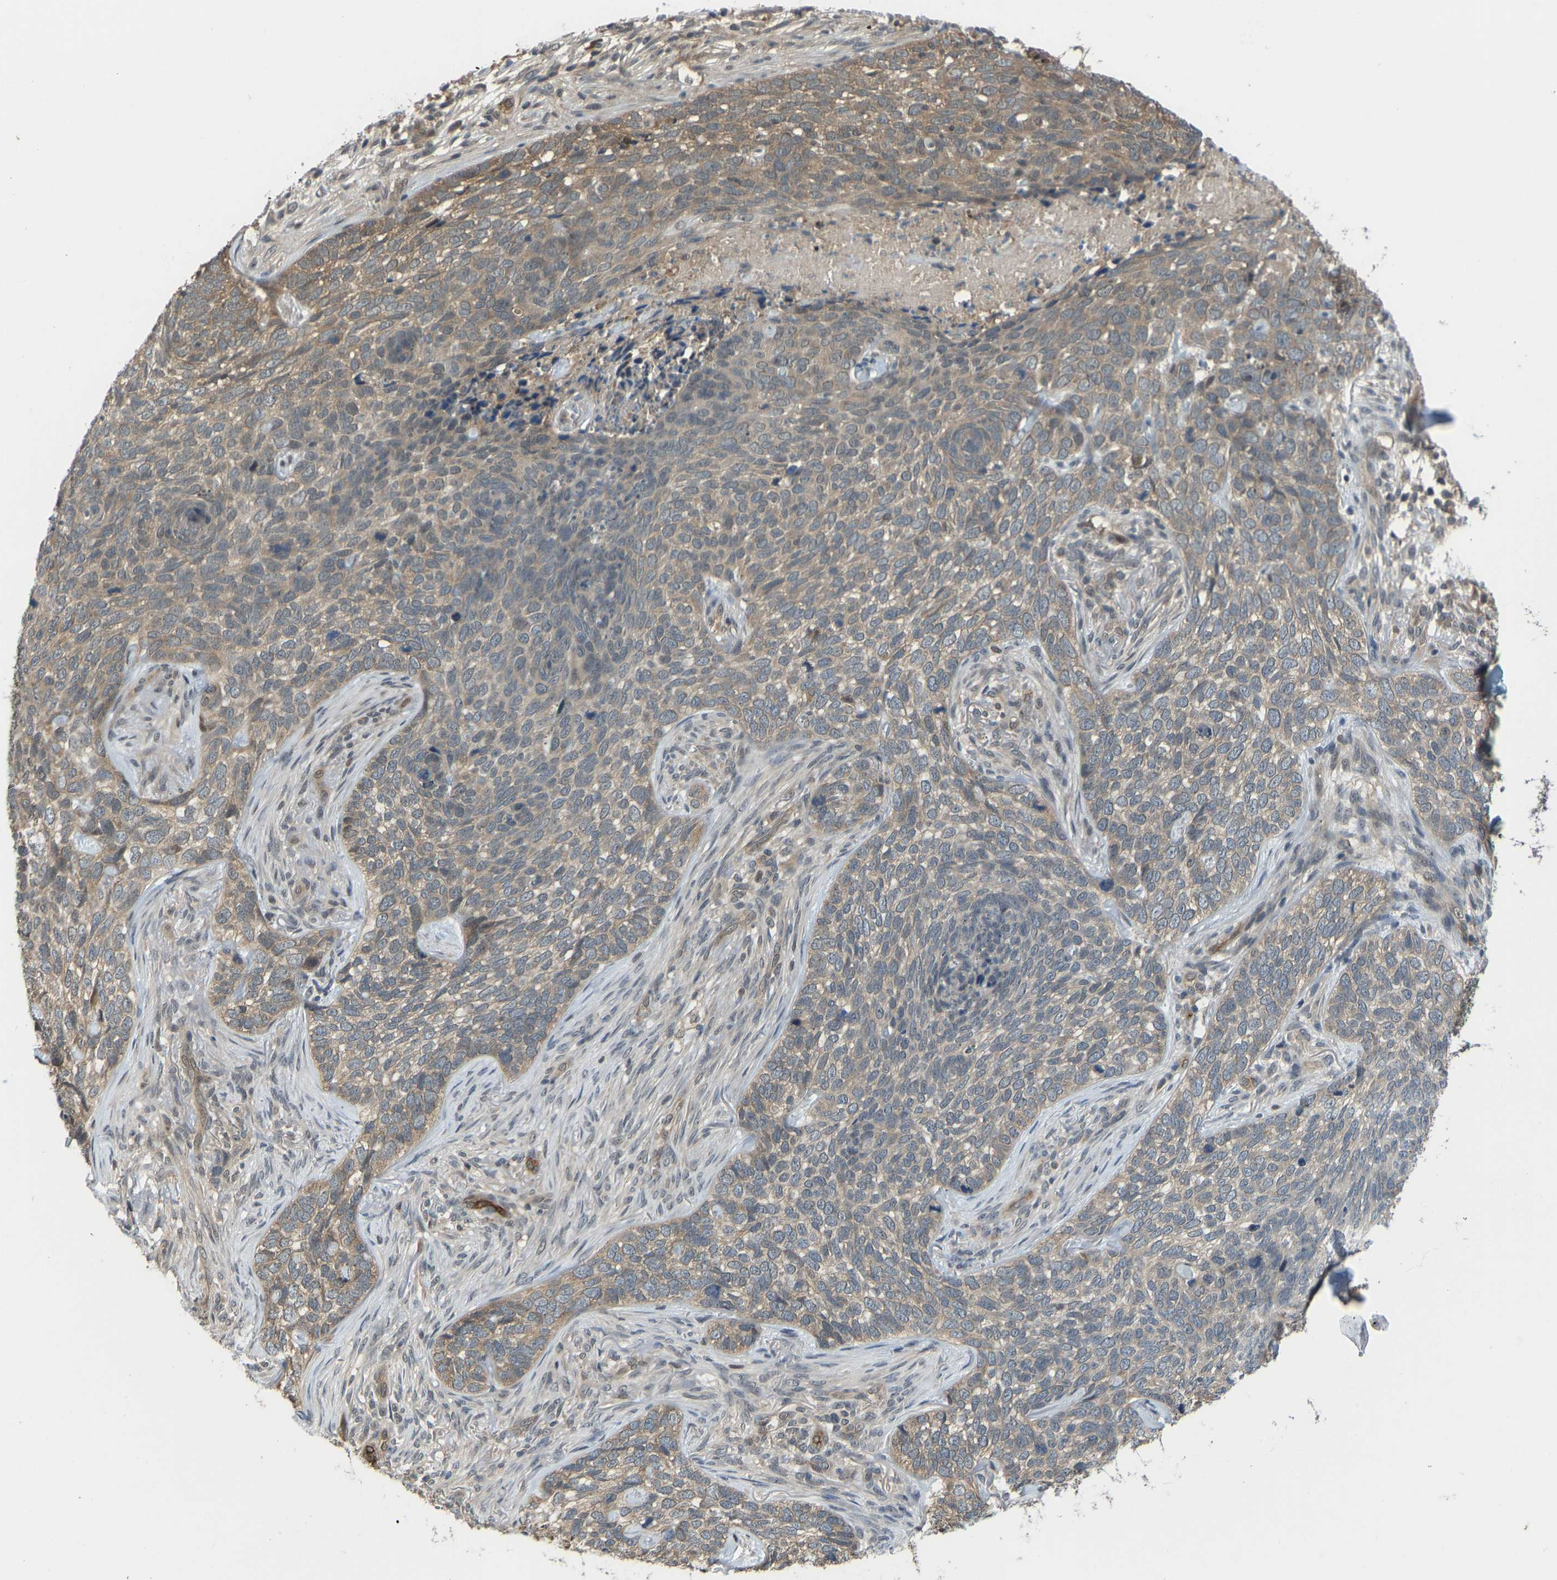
{"staining": {"intensity": "weak", "quantity": ">75%", "location": "cytoplasmic/membranous"}, "tissue": "skin cancer", "cell_type": "Tumor cells", "image_type": "cancer", "snomed": [{"axis": "morphology", "description": "Basal cell carcinoma"}, {"axis": "topography", "description": "Skin"}], "caption": "An IHC micrograph of neoplastic tissue is shown. Protein staining in brown highlights weak cytoplasmic/membranous positivity in skin cancer within tumor cells.", "gene": "CCT8", "patient": {"sex": "female", "age": 64}}